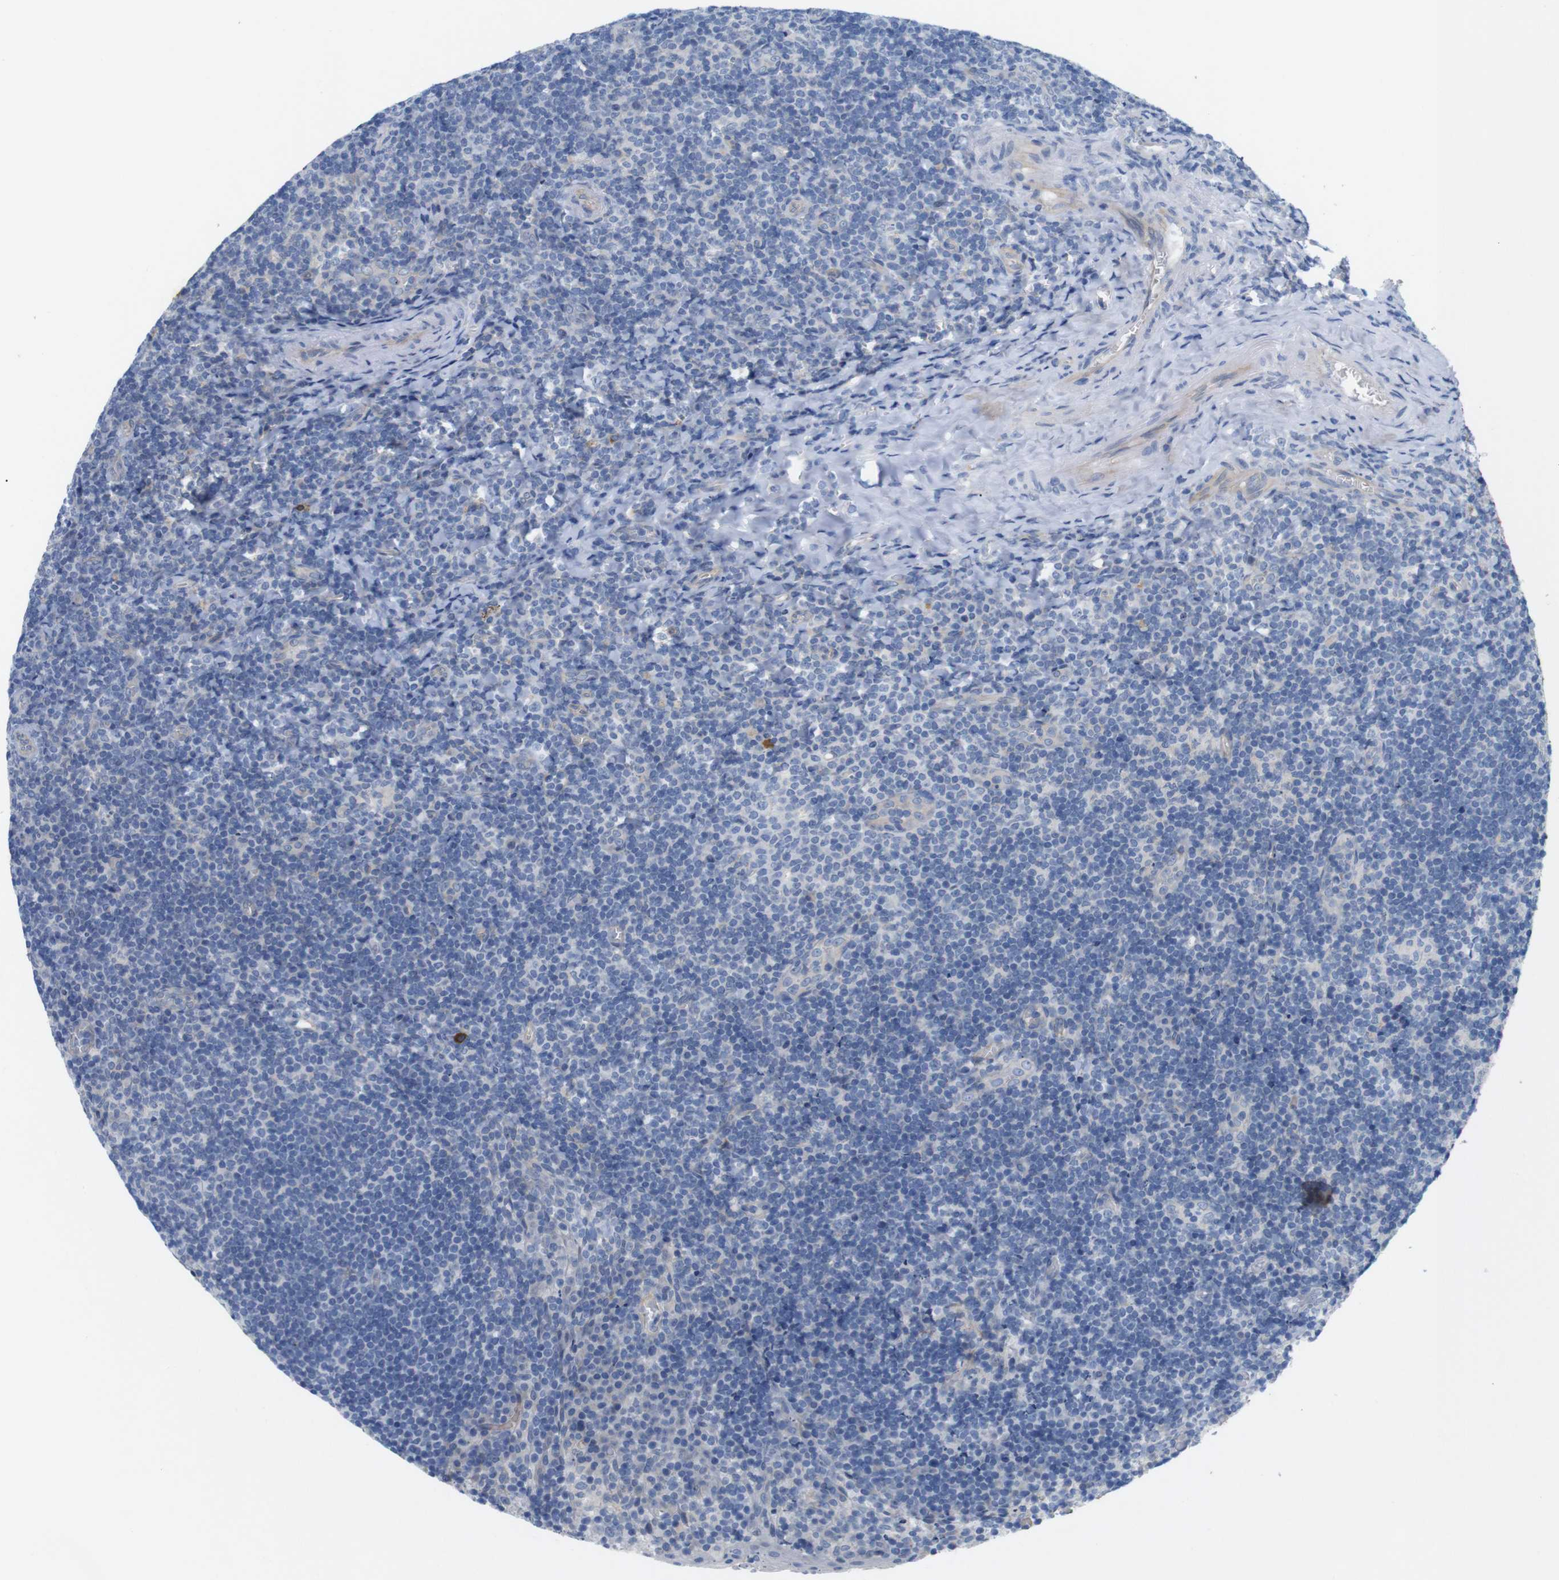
{"staining": {"intensity": "negative", "quantity": "none", "location": "none"}, "tissue": "tonsil", "cell_type": "Germinal center cells", "image_type": "normal", "snomed": [{"axis": "morphology", "description": "Normal tissue, NOS"}, {"axis": "topography", "description": "Tonsil"}], "caption": "High power microscopy micrograph of an IHC photomicrograph of benign tonsil, revealing no significant expression in germinal center cells. (DAB IHC with hematoxylin counter stain).", "gene": "ITGA5", "patient": {"sex": "male", "age": 37}}